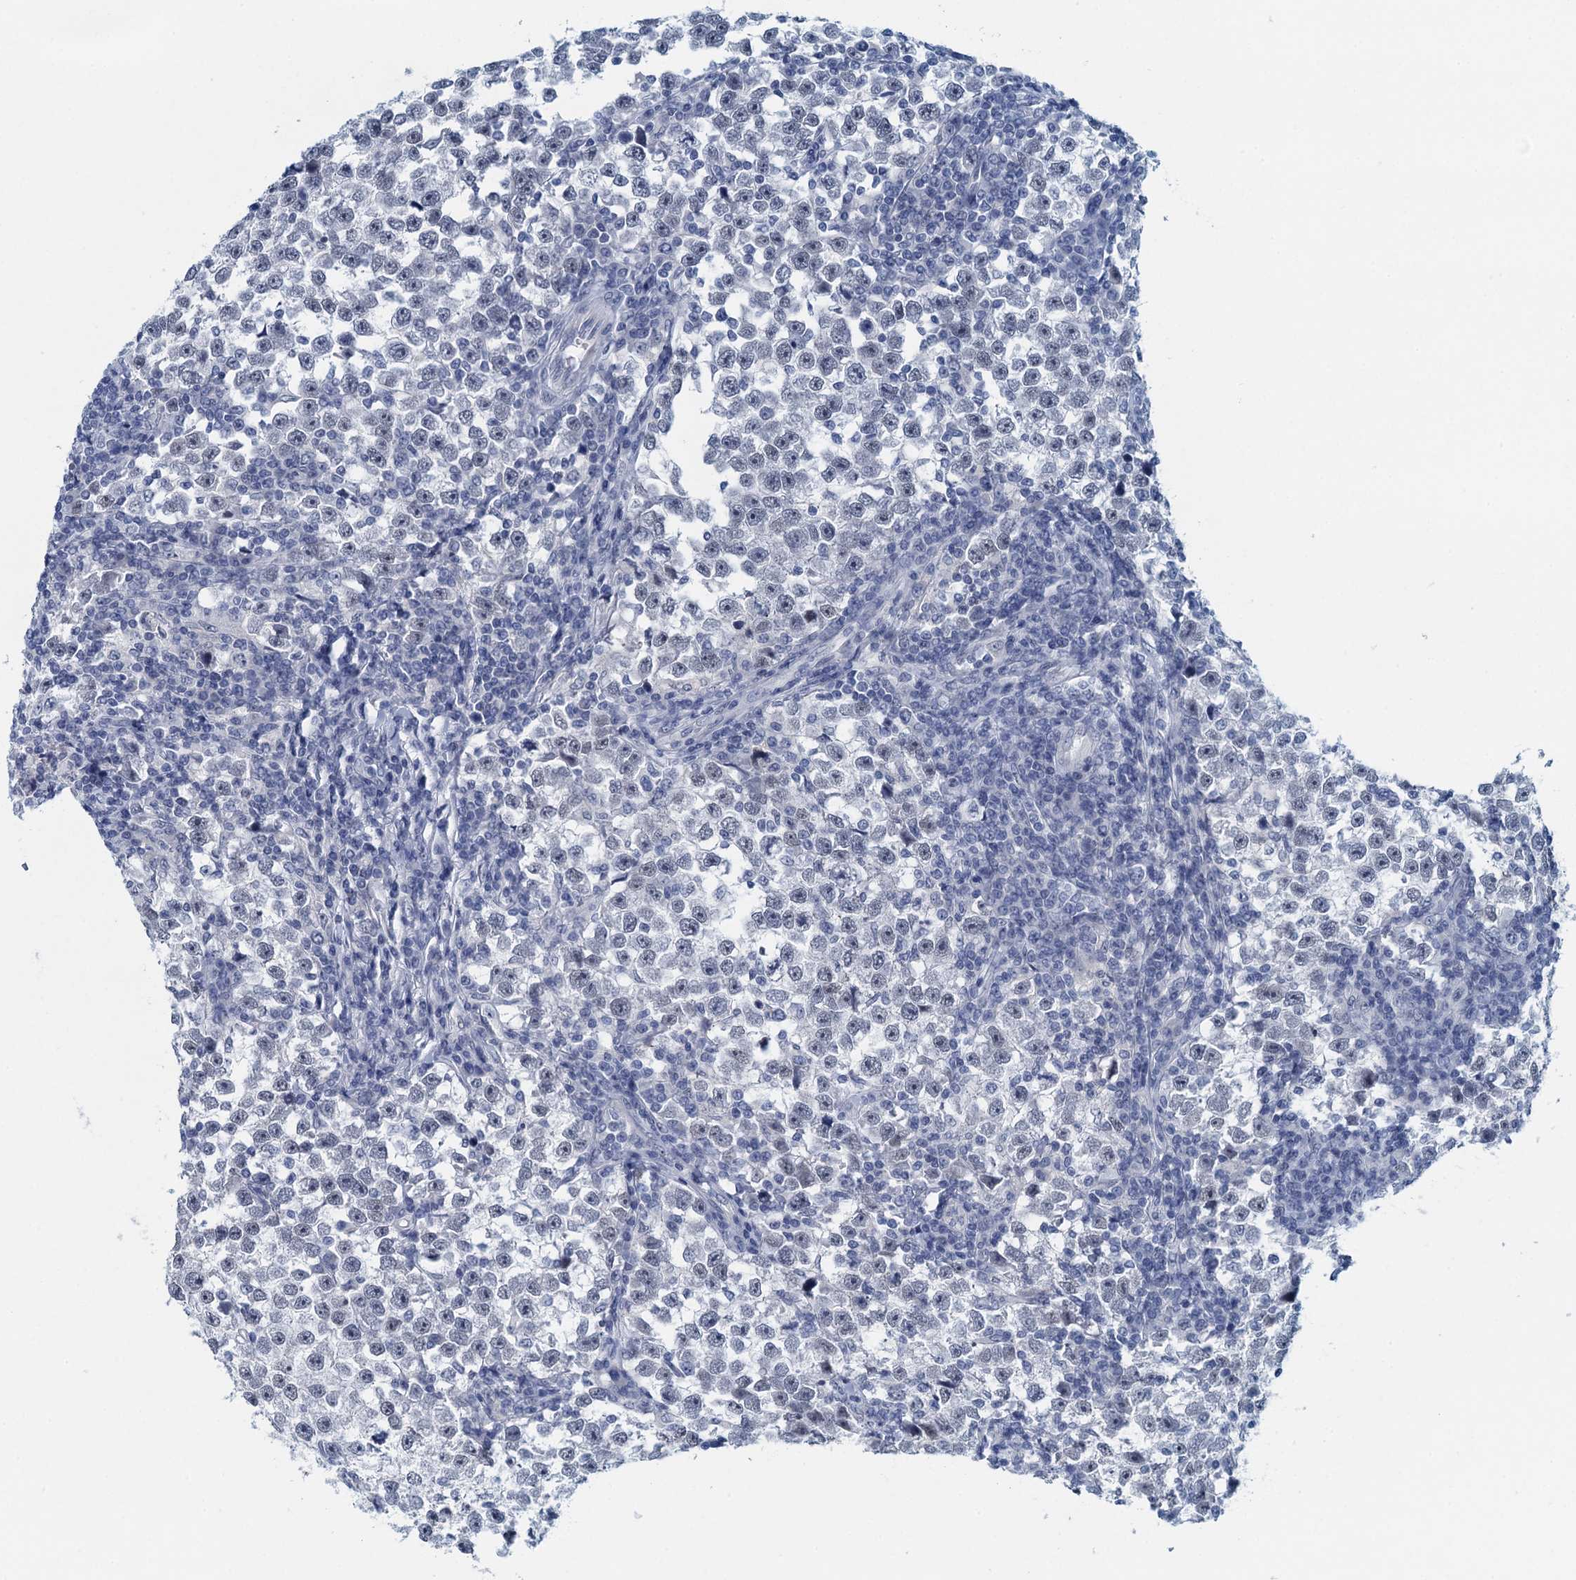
{"staining": {"intensity": "negative", "quantity": "none", "location": "none"}, "tissue": "testis cancer", "cell_type": "Tumor cells", "image_type": "cancer", "snomed": [{"axis": "morphology", "description": "Normal tissue, NOS"}, {"axis": "morphology", "description": "Seminoma, NOS"}, {"axis": "topography", "description": "Testis"}], "caption": "IHC photomicrograph of neoplastic tissue: human testis cancer stained with DAB shows no significant protein expression in tumor cells.", "gene": "ENSG00000131152", "patient": {"sex": "male", "age": 43}}